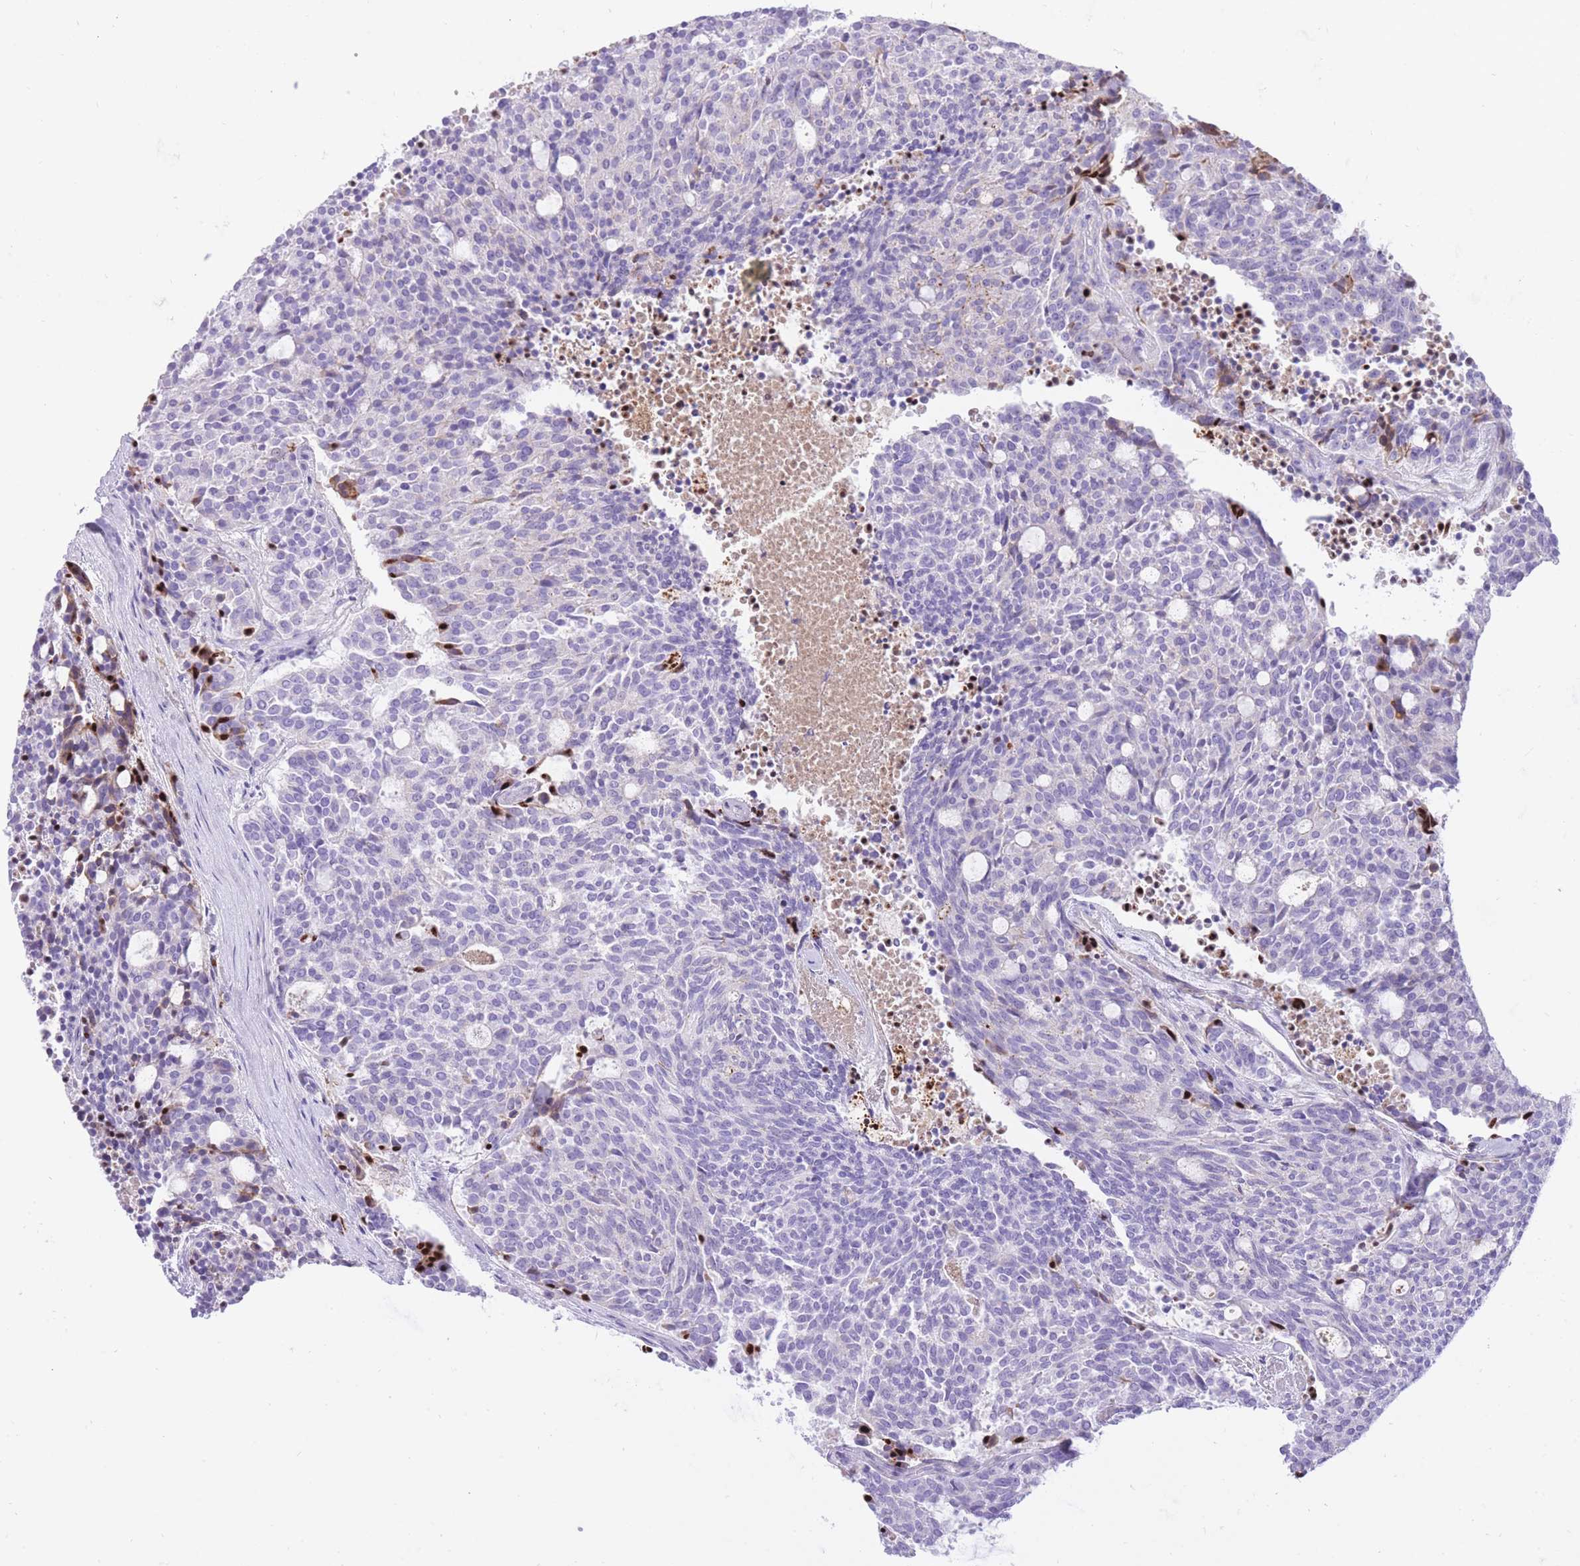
{"staining": {"intensity": "negative", "quantity": "none", "location": "none"}, "tissue": "carcinoid", "cell_type": "Tumor cells", "image_type": "cancer", "snomed": [{"axis": "morphology", "description": "Carcinoid, malignant, NOS"}, {"axis": "topography", "description": "Pancreas"}], "caption": "Immunohistochemistry histopathology image of neoplastic tissue: carcinoid (malignant) stained with DAB reveals no significant protein staining in tumor cells. (Stains: DAB IHC with hematoxylin counter stain, Microscopy: brightfield microscopy at high magnification).", "gene": "HRG", "patient": {"sex": "female", "age": 54}}